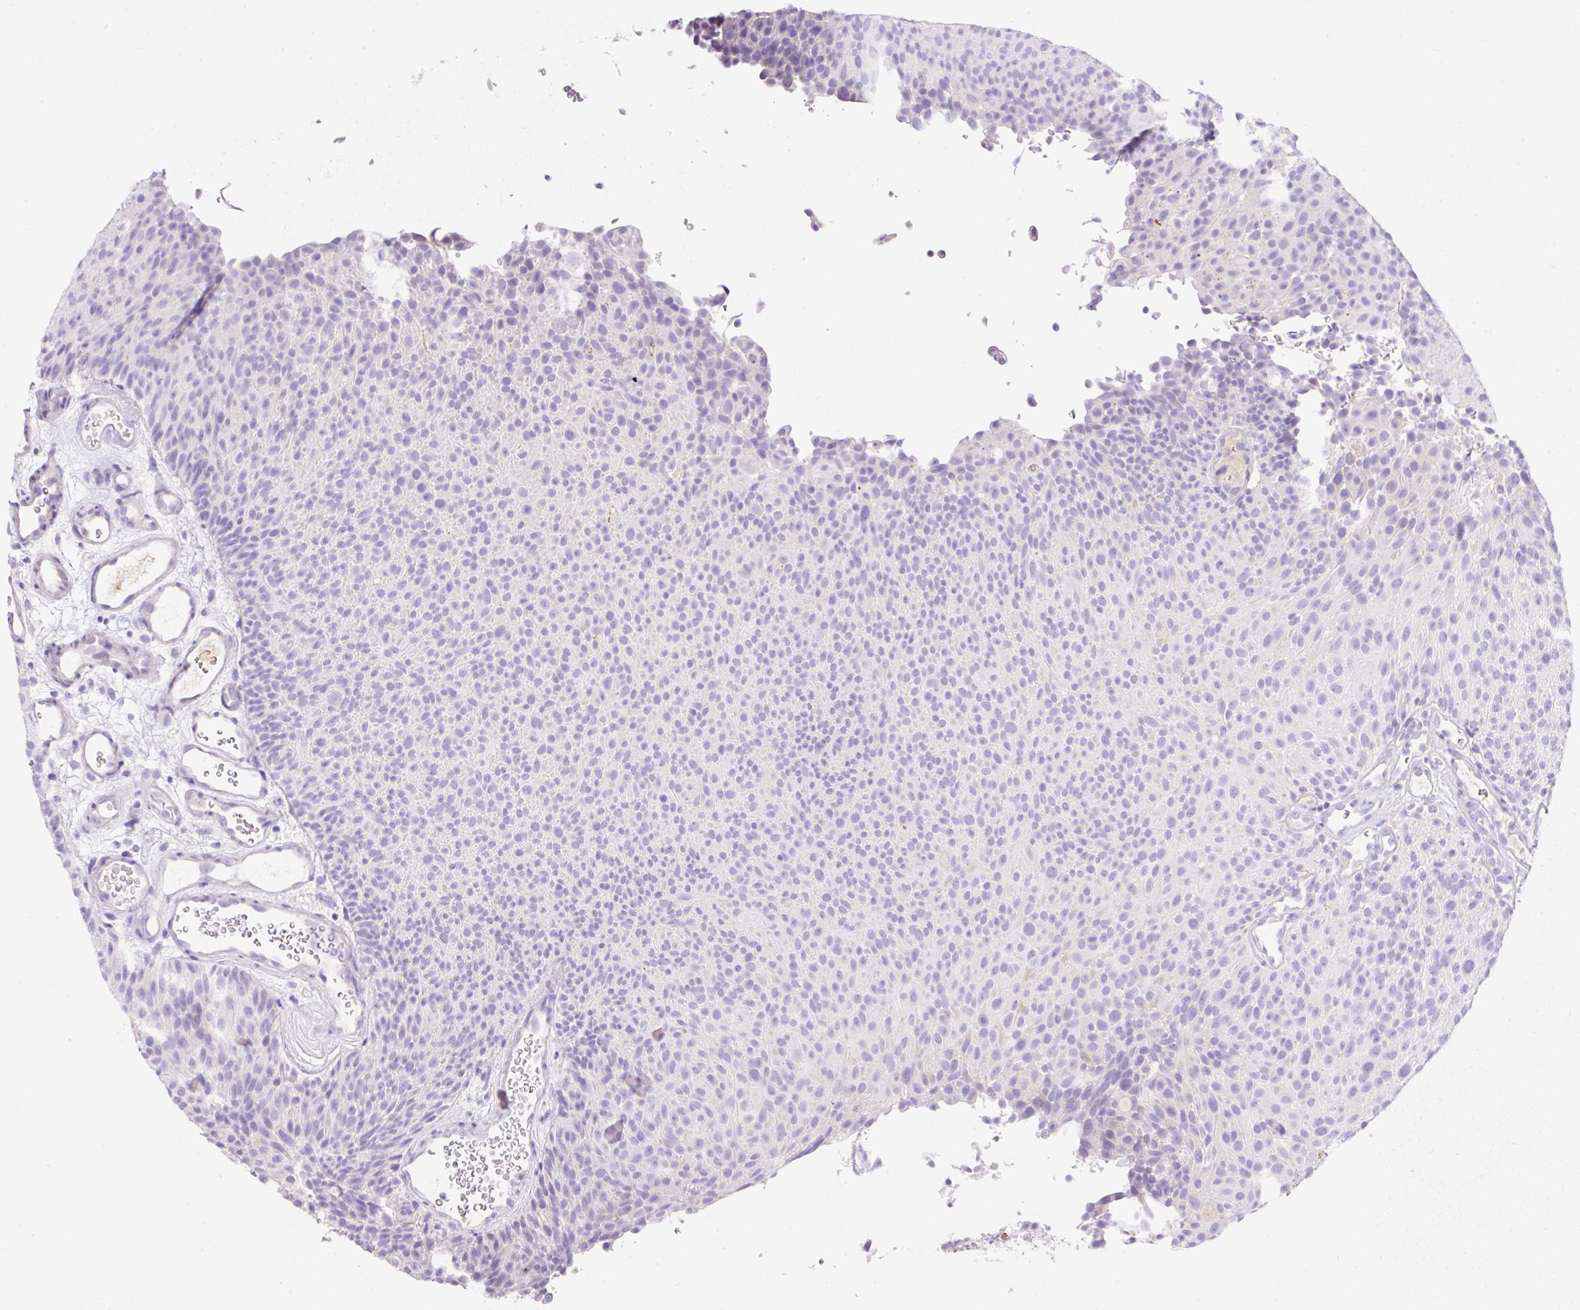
{"staining": {"intensity": "negative", "quantity": "none", "location": "none"}, "tissue": "urothelial cancer", "cell_type": "Tumor cells", "image_type": "cancer", "snomed": [{"axis": "morphology", "description": "Urothelial carcinoma, Low grade"}, {"axis": "topography", "description": "Urinary bladder"}], "caption": "Urothelial carcinoma (low-grade) was stained to show a protein in brown. There is no significant expression in tumor cells.", "gene": "TDRD15", "patient": {"sex": "male", "age": 78}}